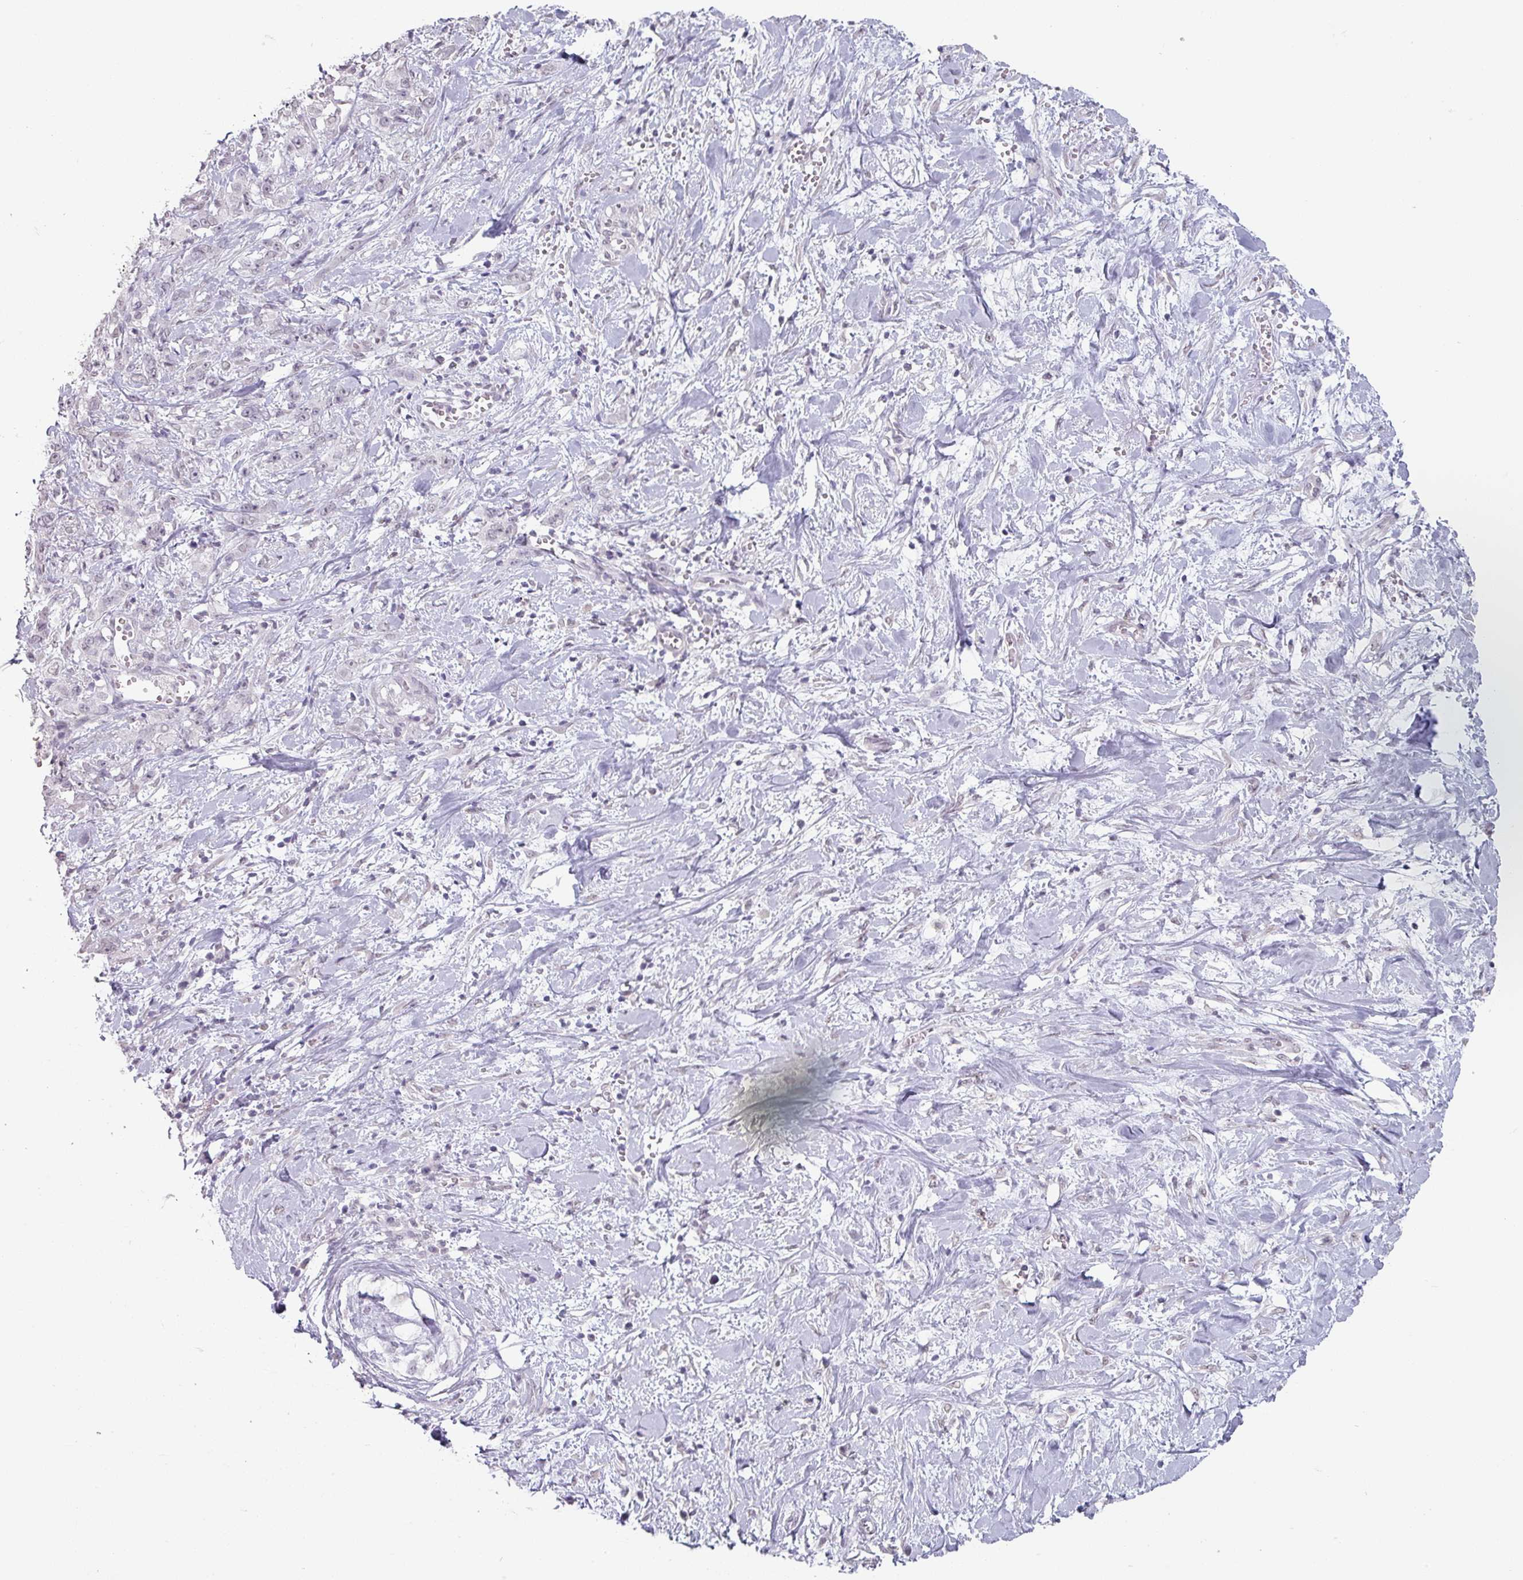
{"staining": {"intensity": "negative", "quantity": "none", "location": "none"}, "tissue": "stomach cancer", "cell_type": "Tumor cells", "image_type": "cancer", "snomed": [{"axis": "morphology", "description": "Adenocarcinoma, NOS"}, {"axis": "topography", "description": "Stomach, upper"}], "caption": "IHC of stomach adenocarcinoma reveals no staining in tumor cells.", "gene": "SPRR1A", "patient": {"sex": "male", "age": 62}}